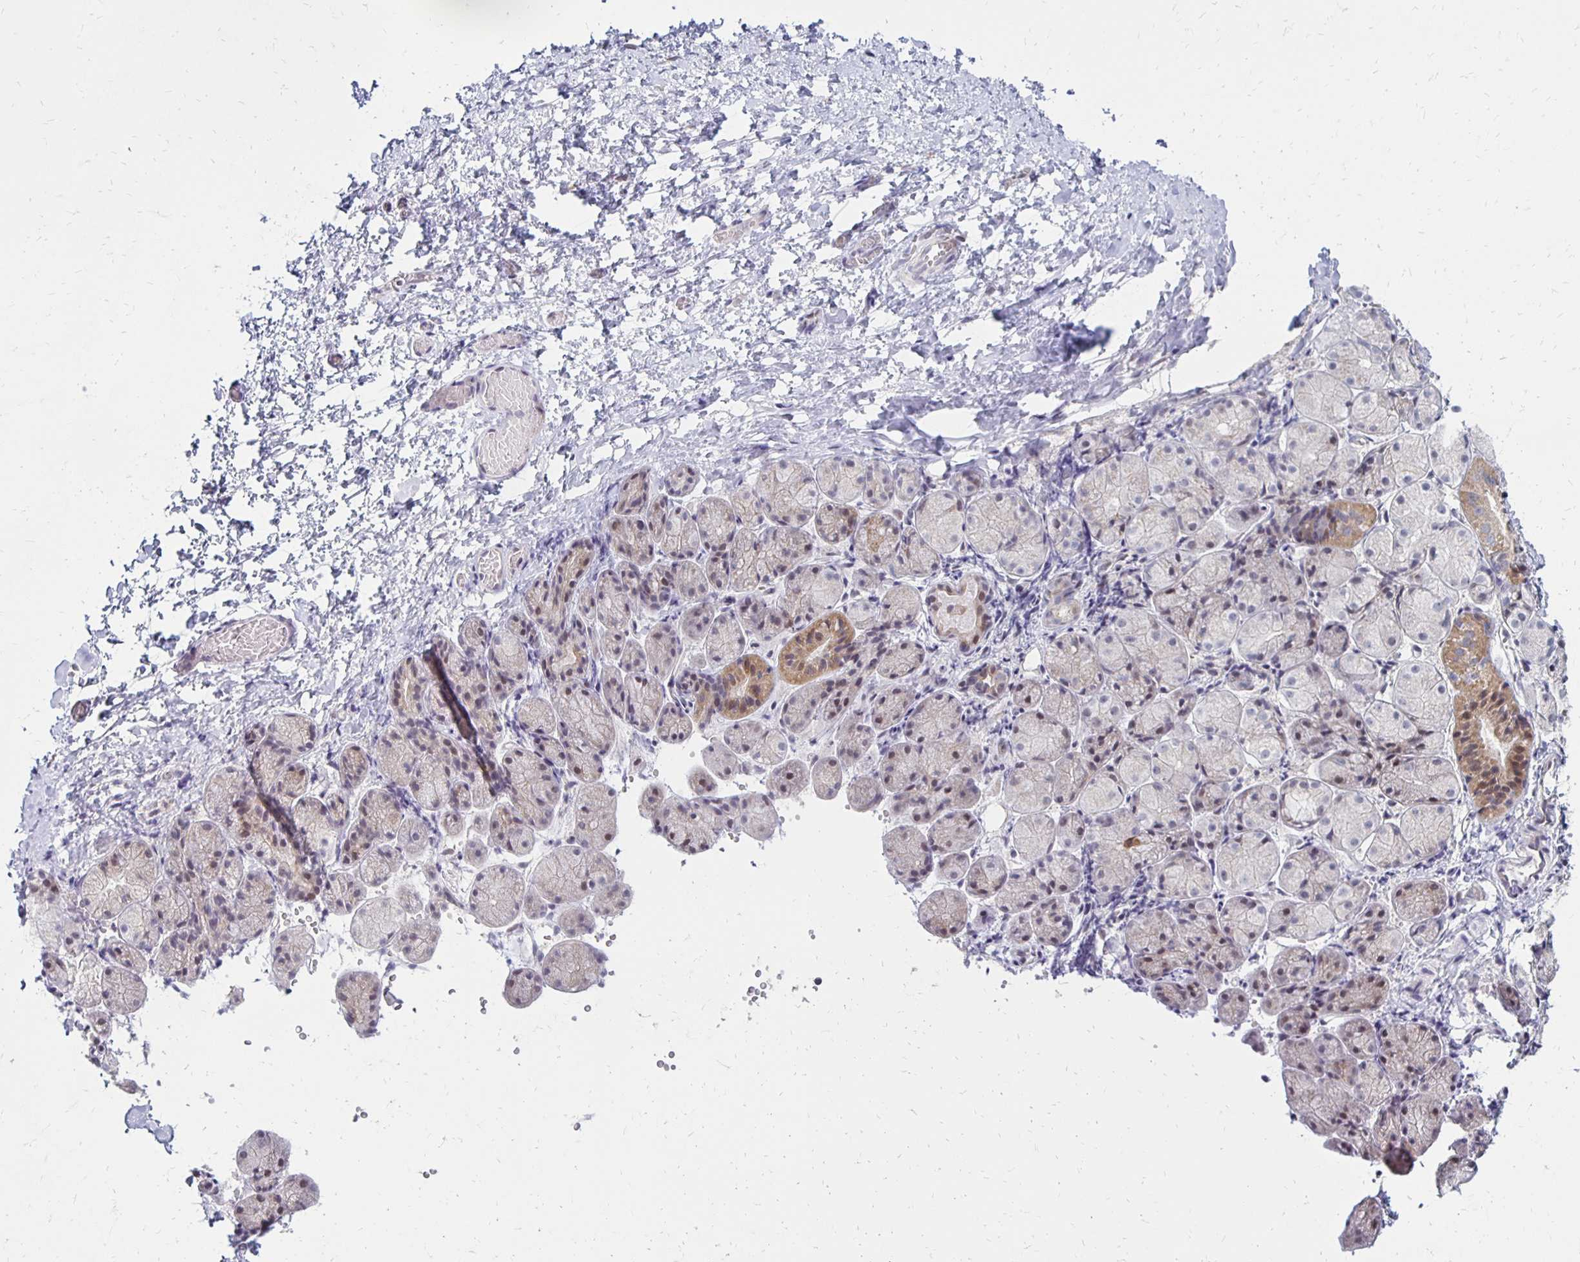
{"staining": {"intensity": "moderate", "quantity": "<25%", "location": "cytoplasmic/membranous"}, "tissue": "salivary gland", "cell_type": "Glandular cells", "image_type": "normal", "snomed": [{"axis": "morphology", "description": "Normal tissue, NOS"}, {"axis": "topography", "description": "Salivary gland"}], "caption": "An image of human salivary gland stained for a protein exhibits moderate cytoplasmic/membranous brown staining in glandular cells. (brown staining indicates protein expression, while blue staining denotes nuclei).", "gene": "DAGLA", "patient": {"sex": "female", "age": 24}}